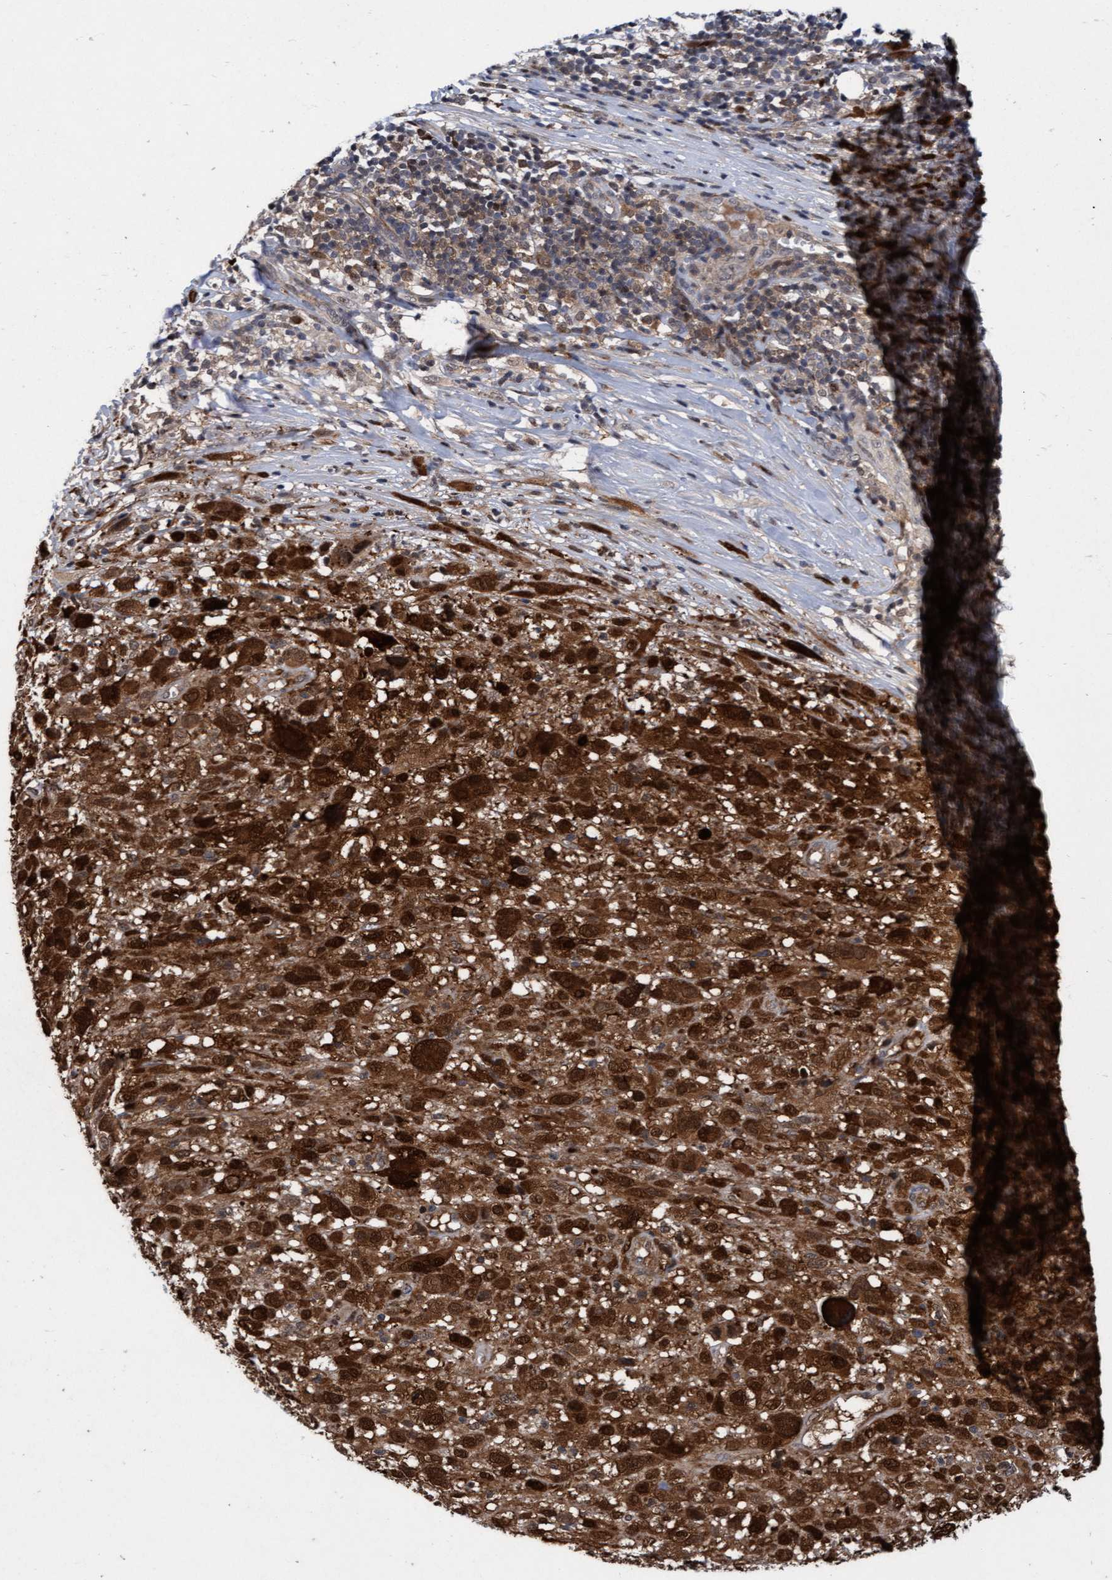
{"staining": {"intensity": "strong", "quantity": ">75%", "location": "cytoplasmic/membranous,nuclear"}, "tissue": "melanoma", "cell_type": "Tumor cells", "image_type": "cancer", "snomed": [{"axis": "morphology", "description": "Malignant melanoma, NOS"}, {"axis": "topography", "description": "Skin"}], "caption": "About >75% of tumor cells in human melanoma display strong cytoplasmic/membranous and nuclear protein staining as visualized by brown immunohistochemical staining.", "gene": "RAP1GAP2", "patient": {"sex": "female", "age": 55}}